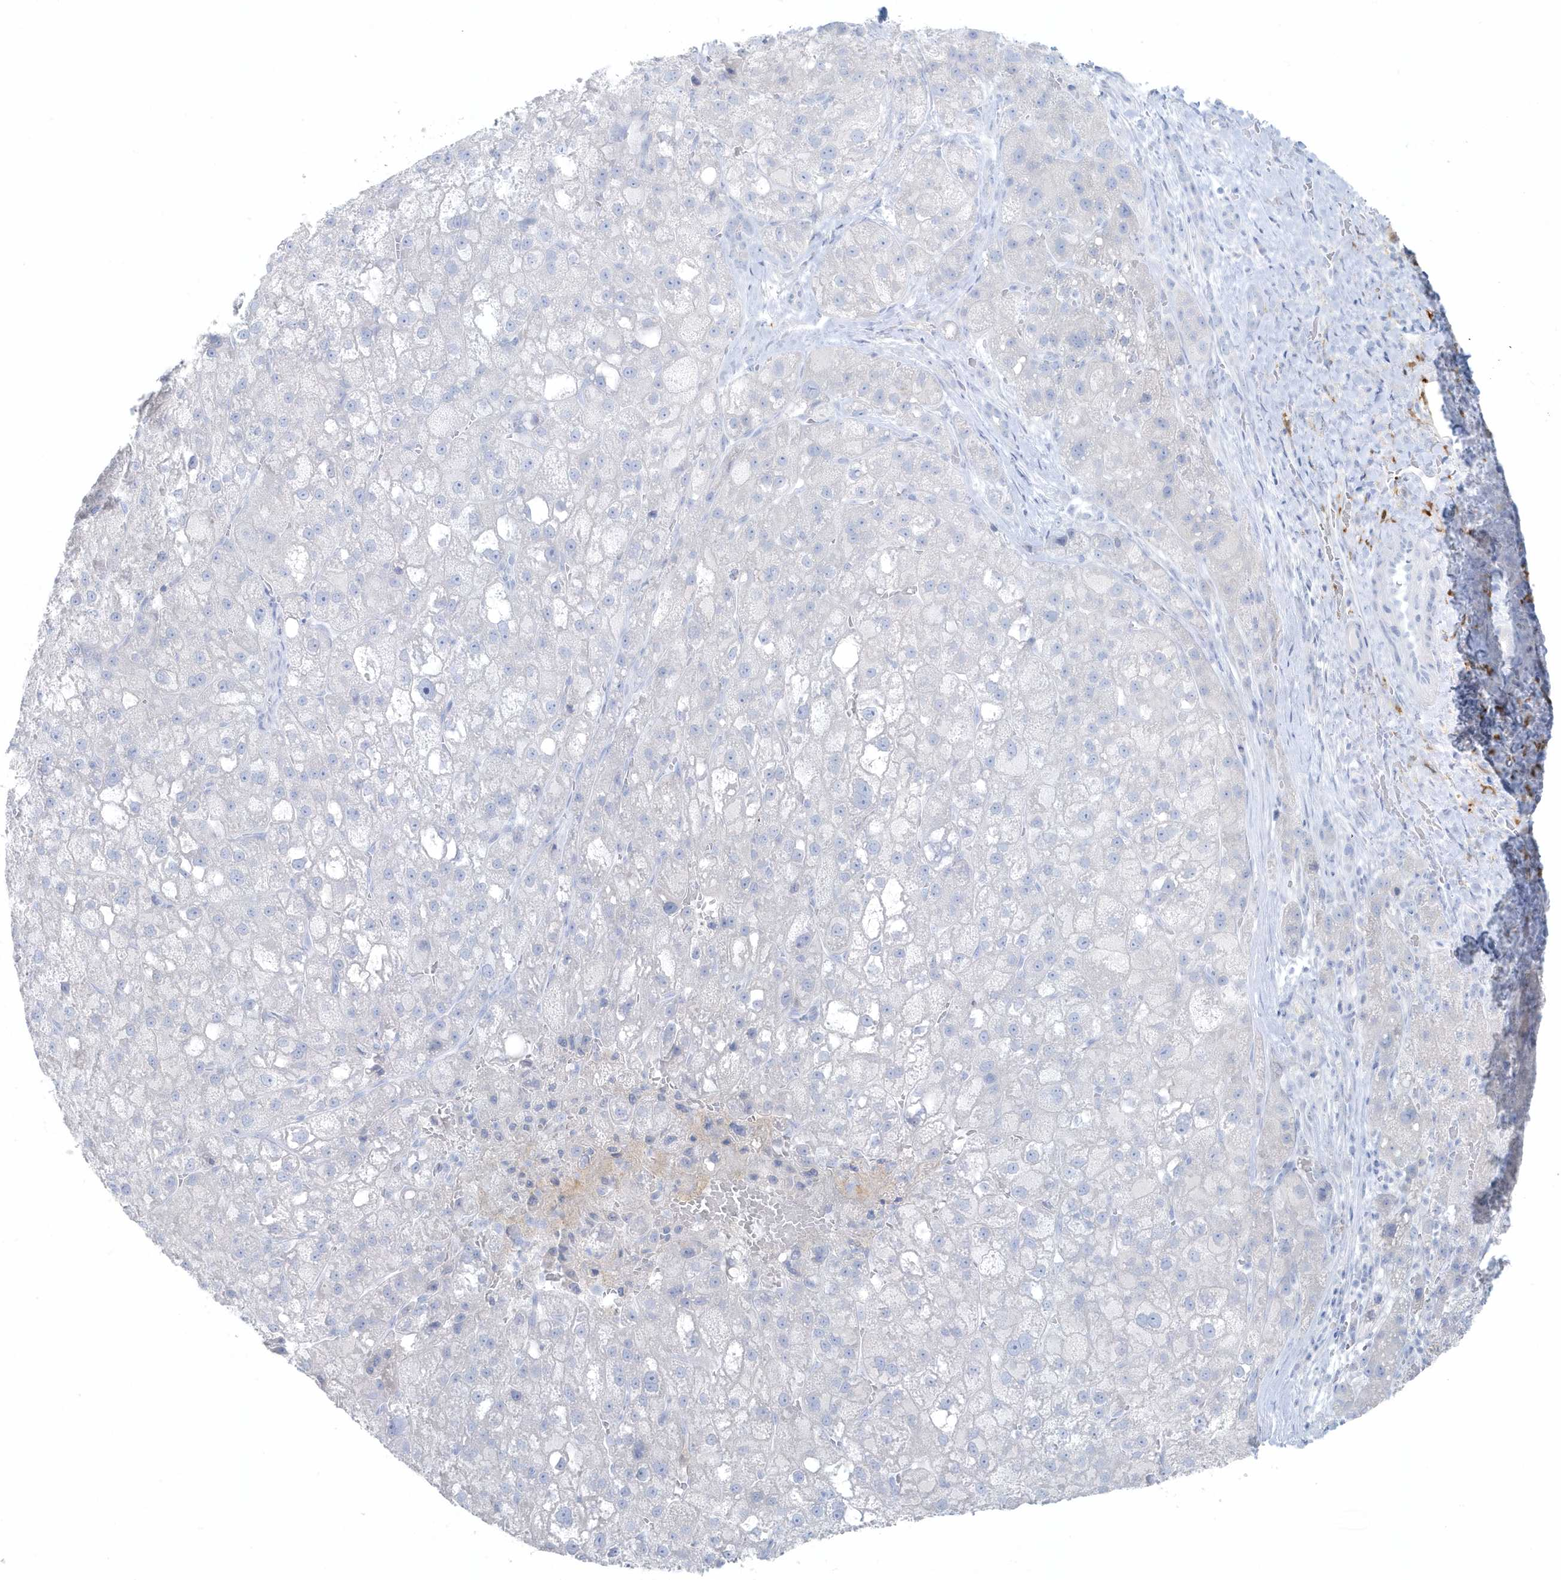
{"staining": {"intensity": "negative", "quantity": "none", "location": "none"}, "tissue": "liver cancer", "cell_type": "Tumor cells", "image_type": "cancer", "snomed": [{"axis": "morphology", "description": "Carcinoma, Hepatocellular, NOS"}, {"axis": "topography", "description": "Liver"}], "caption": "IHC histopathology image of neoplastic tissue: liver hepatocellular carcinoma stained with DAB demonstrates no significant protein positivity in tumor cells.", "gene": "FAM98A", "patient": {"sex": "male", "age": 57}}